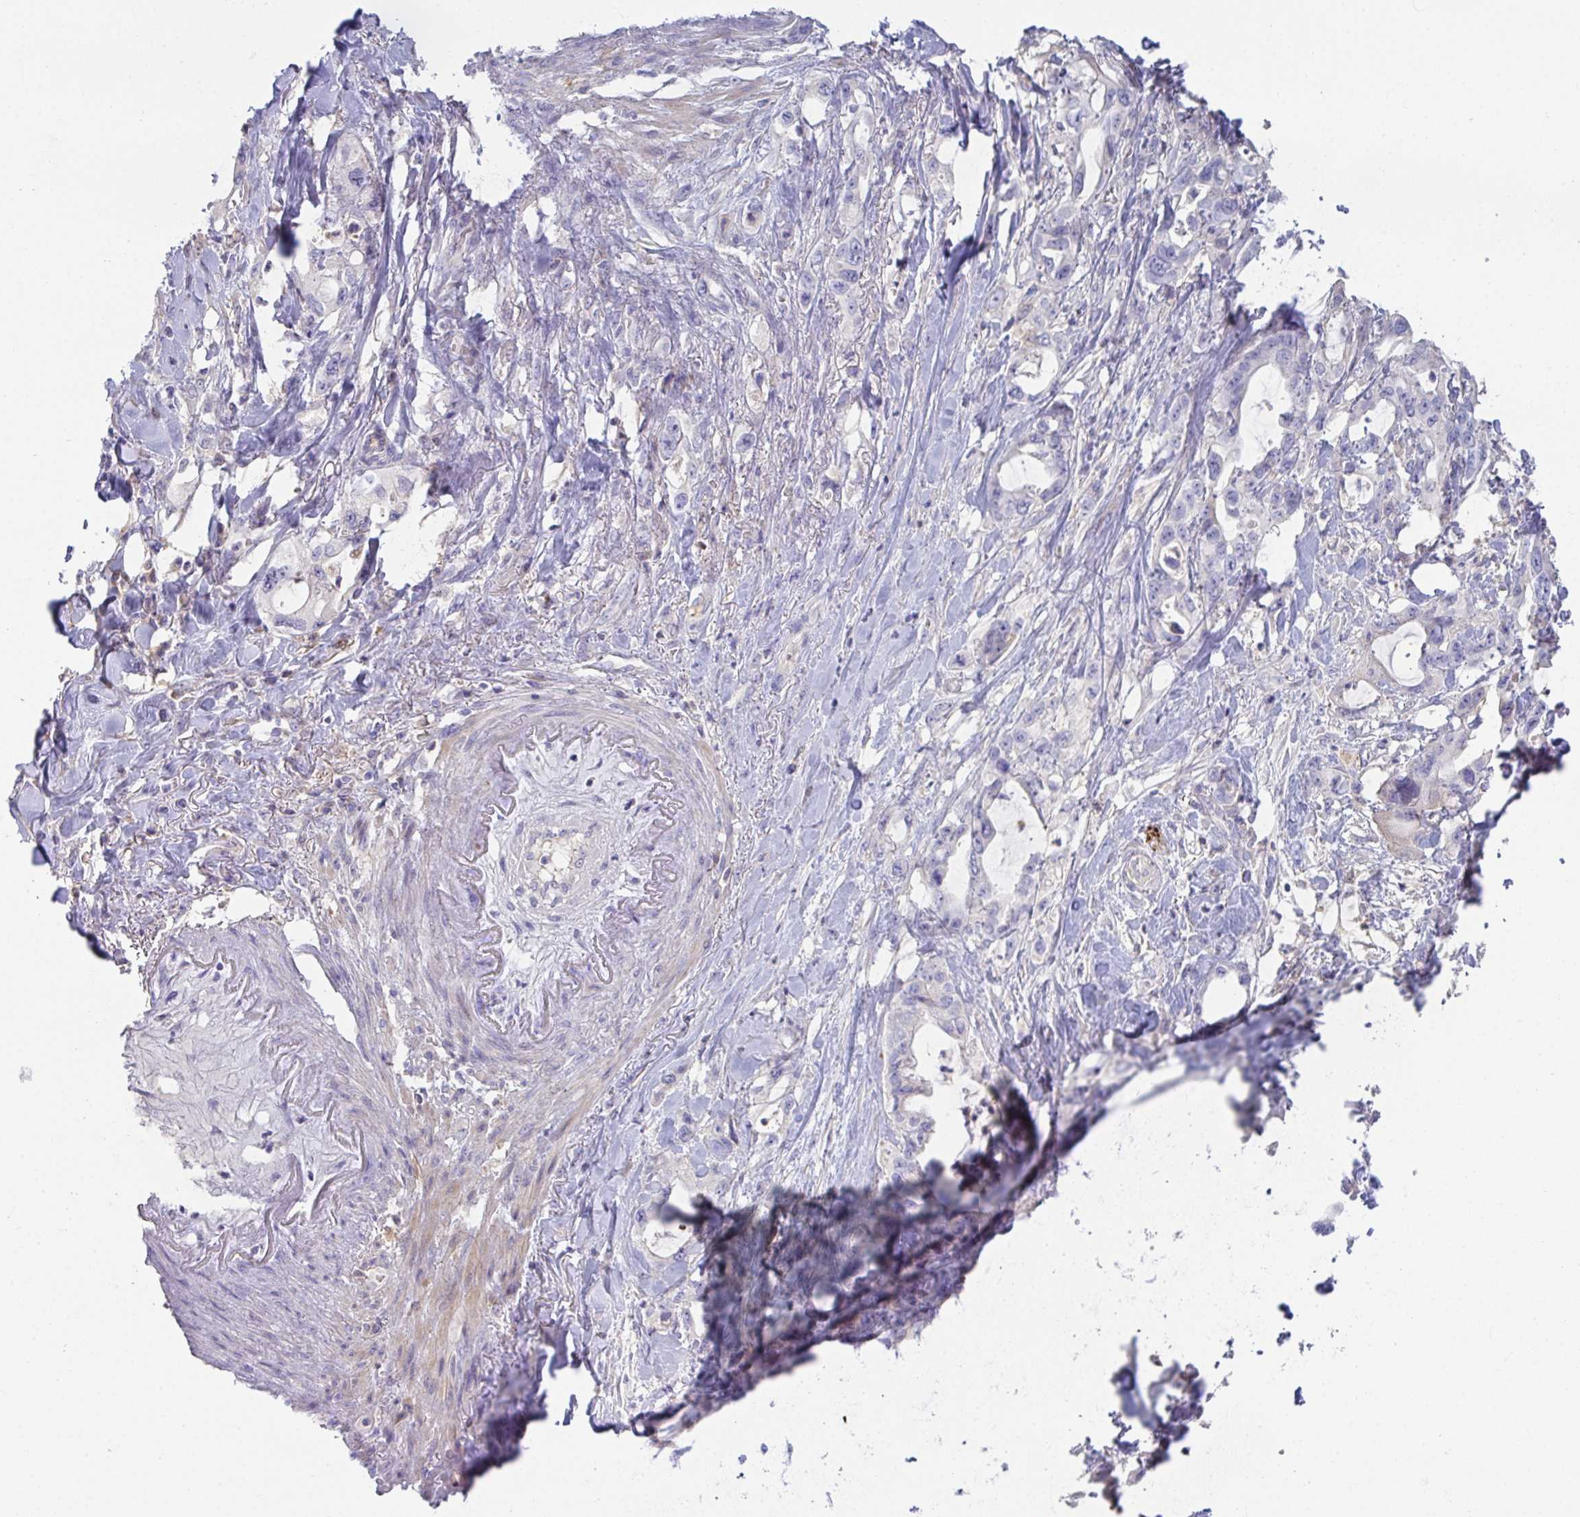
{"staining": {"intensity": "negative", "quantity": "none", "location": "none"}, "tissue": "pancreatic cancer", "cell_type": "Tumor cells", "image_type": "cancer", "snomed": [{"axis": "morphology", "description": "Adenocarcinoma, NOS"}, {"axis": "topography", "description": "Pancreas"}], "caption": "High power microscopy histopathology image of an immunohistochemistry micrograph of pancreatic adenocarcinoma, revealing no significant positivity in tumor cells.", "gene": "ANO5", "patient": {"sex": "female", "age": 61}}